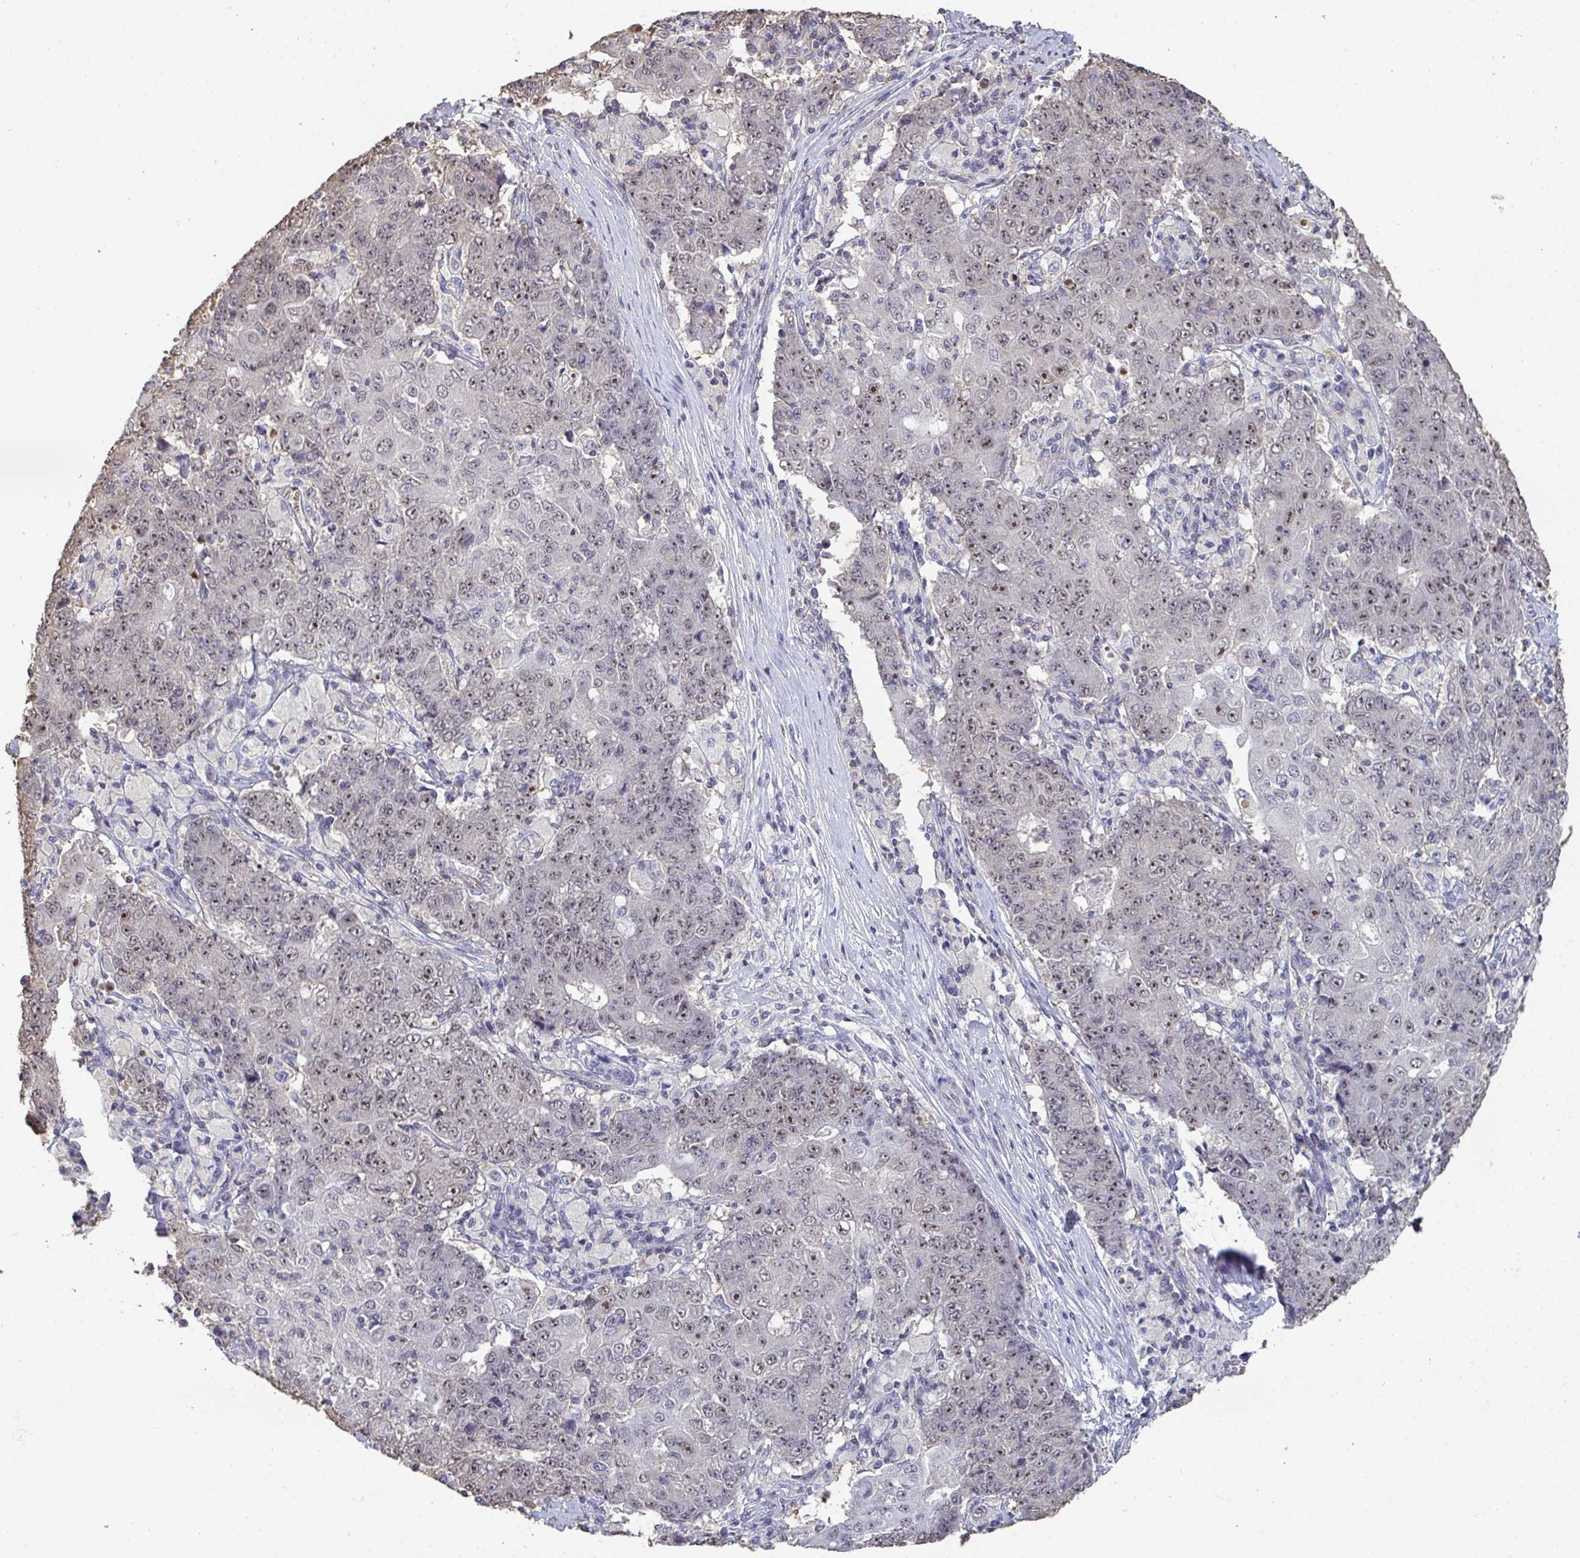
{"staining": {"intensity": "moderate", "quantity": "25%-75%", "location": "nuclear"}, "tissue": "ovarian cancer", "cell_type": "Tumor cells", "image_type": "cancer", "snomed": [{"axis": "morphology", "description": "Carcinoma, endometroid"}, {"axis": "topography", "description": "Ovary"}], "caption": "Tumor cells demonstrate moderate nuclear staining in about 25%-75% of cells in ovarian cancer.", "gene": "SENP3", "patient": {"sex": "female", "age": 42}}